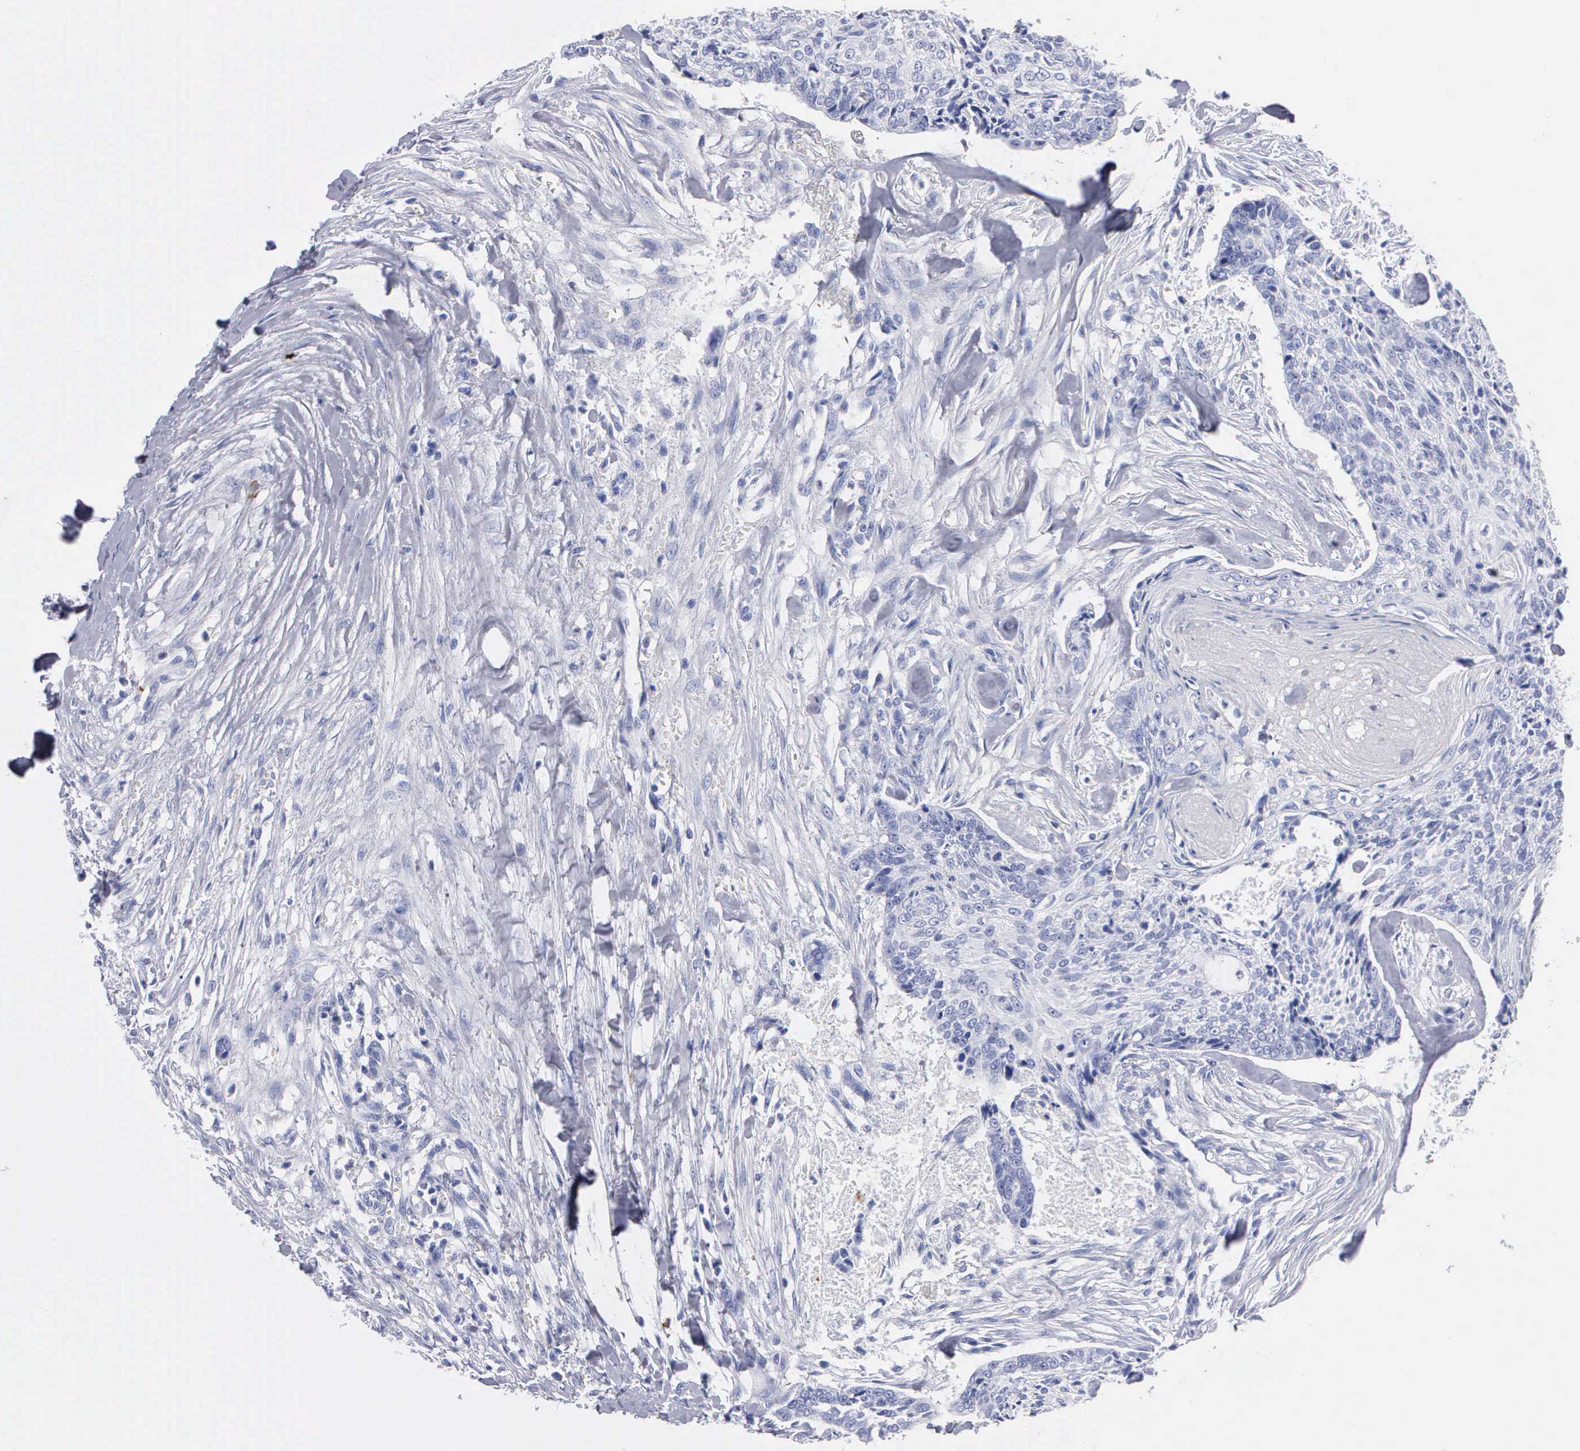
{"staining": {"intensity": "negative", "quantity": "none", "location": "none"}, "tissue": "head and neck cancer", "cell_type": "Tumor cells", "image_type": "cancer", "snomed": [{"axis": "morphology", "description": "Squamous cell carcinoma, NOS"}, {"axis": "topography", "description": "Salivary gland"}, {"axis": "topography", "description": "Head-Neck"}], "caption": "The photomicrograph shows no significant positivity in tumor cells of head and neck cancer (squamous cell carcinoma).", "gene": "CTSG", "patient": {"sex": "male", "age": 70}}